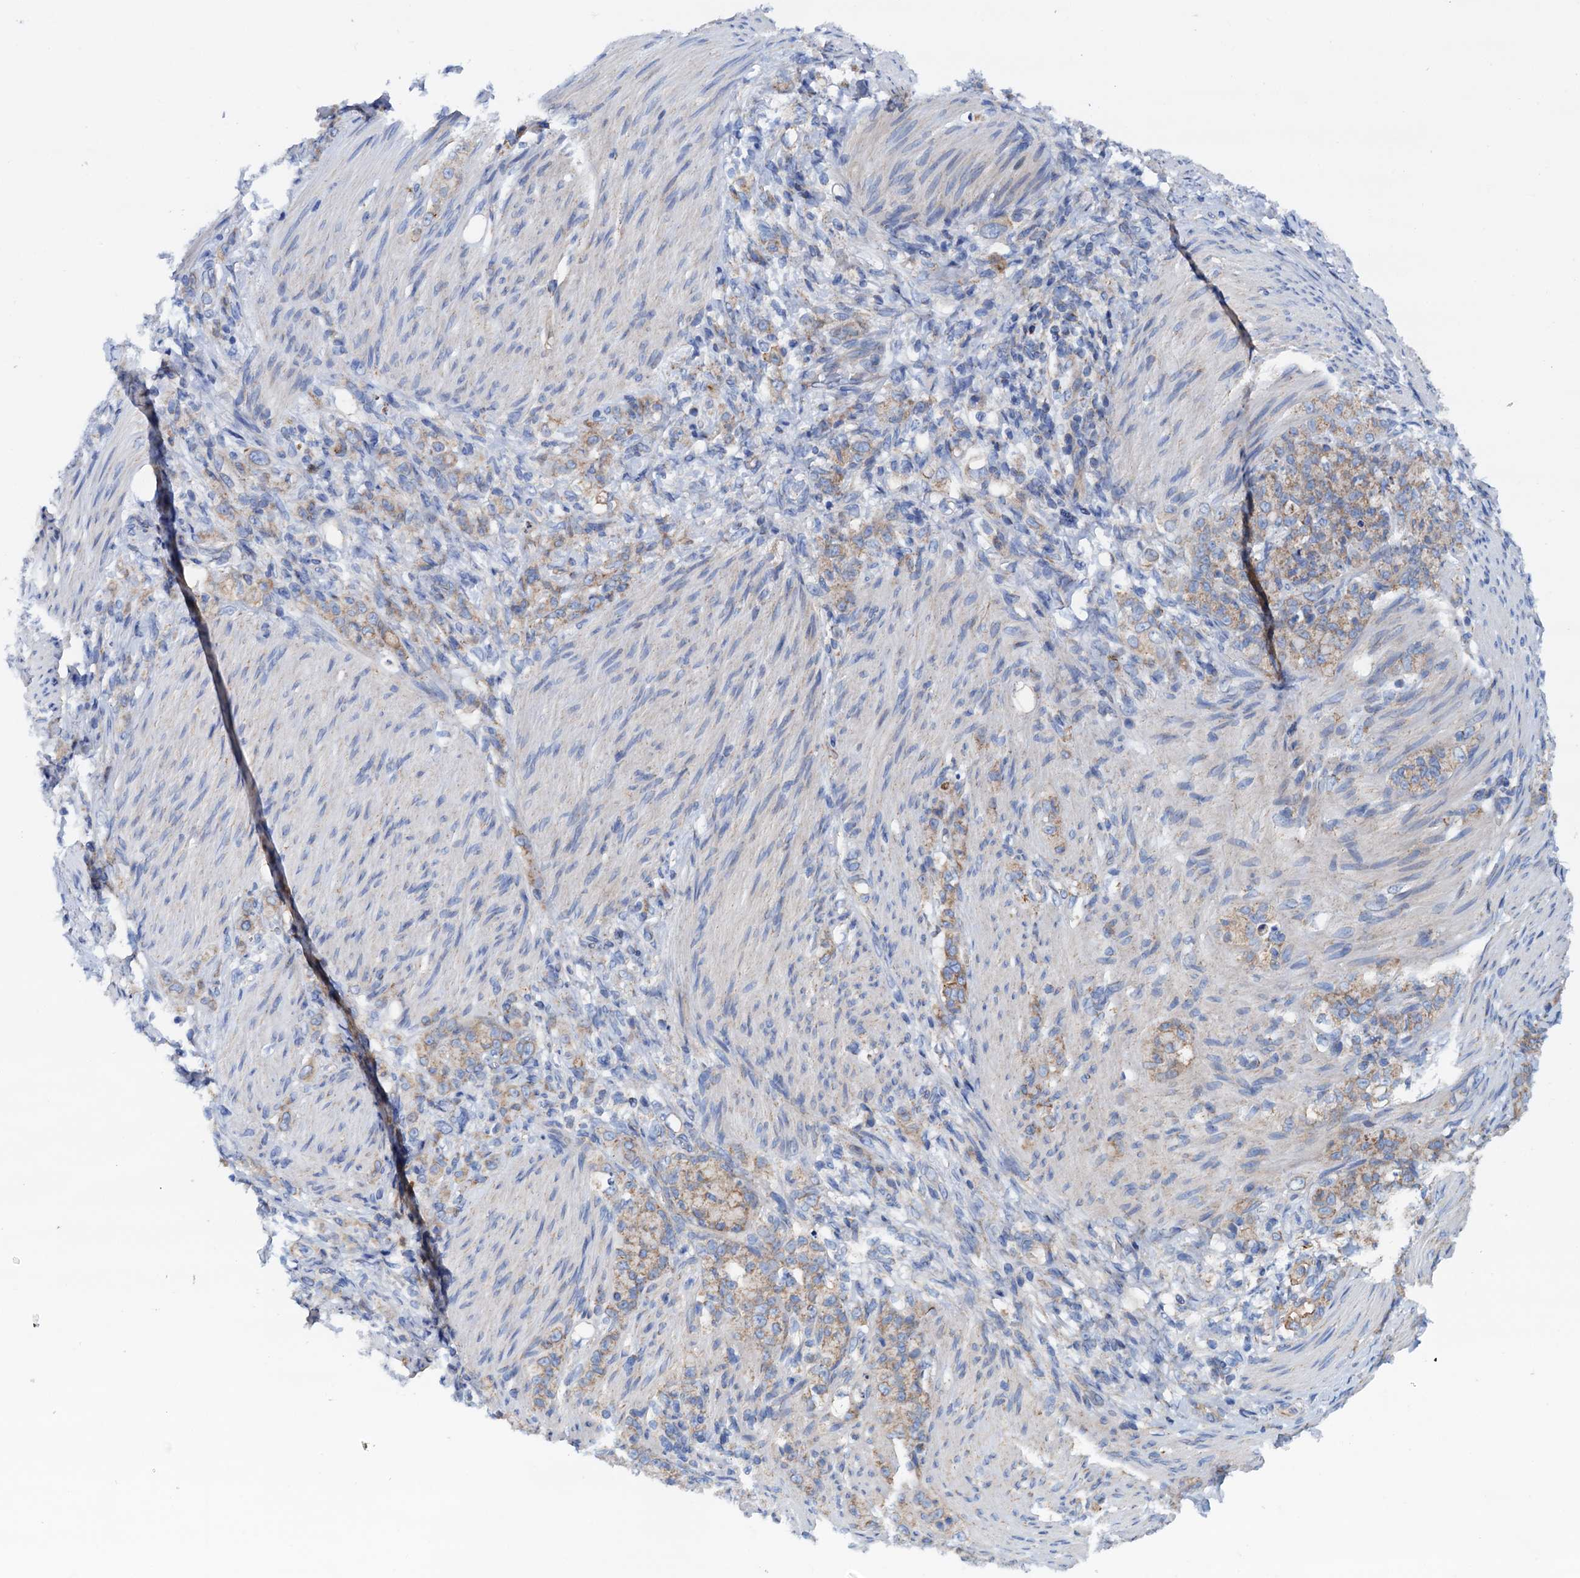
{"staining": {"intensity": "weak", "quantity": ">75%", "location": "cytoplasmic/membranous"}, "tissue": "stomach cancer", "cell_type": "Tumor cells", "image_type": "cancer", "snomed": [{"axis": "morphology", "description": "Adenocarcinoma, NOS"}, {"axis": "topography", "description": "Stomach"}], "caption": "Immunohistochemical staining of stomach cancer (adenocarcinoma) displays weak cytoplasmic/membranous protein expression in approximately >75% of tumor cells. (Stains: DAB (3,3'-diaminobenzidine) in brown, nuclei in blue, Microscopy: brightfield microscopy at high magnification).", "gene": "RASSF9", "patient": {"sex": "female", "age": 79}}